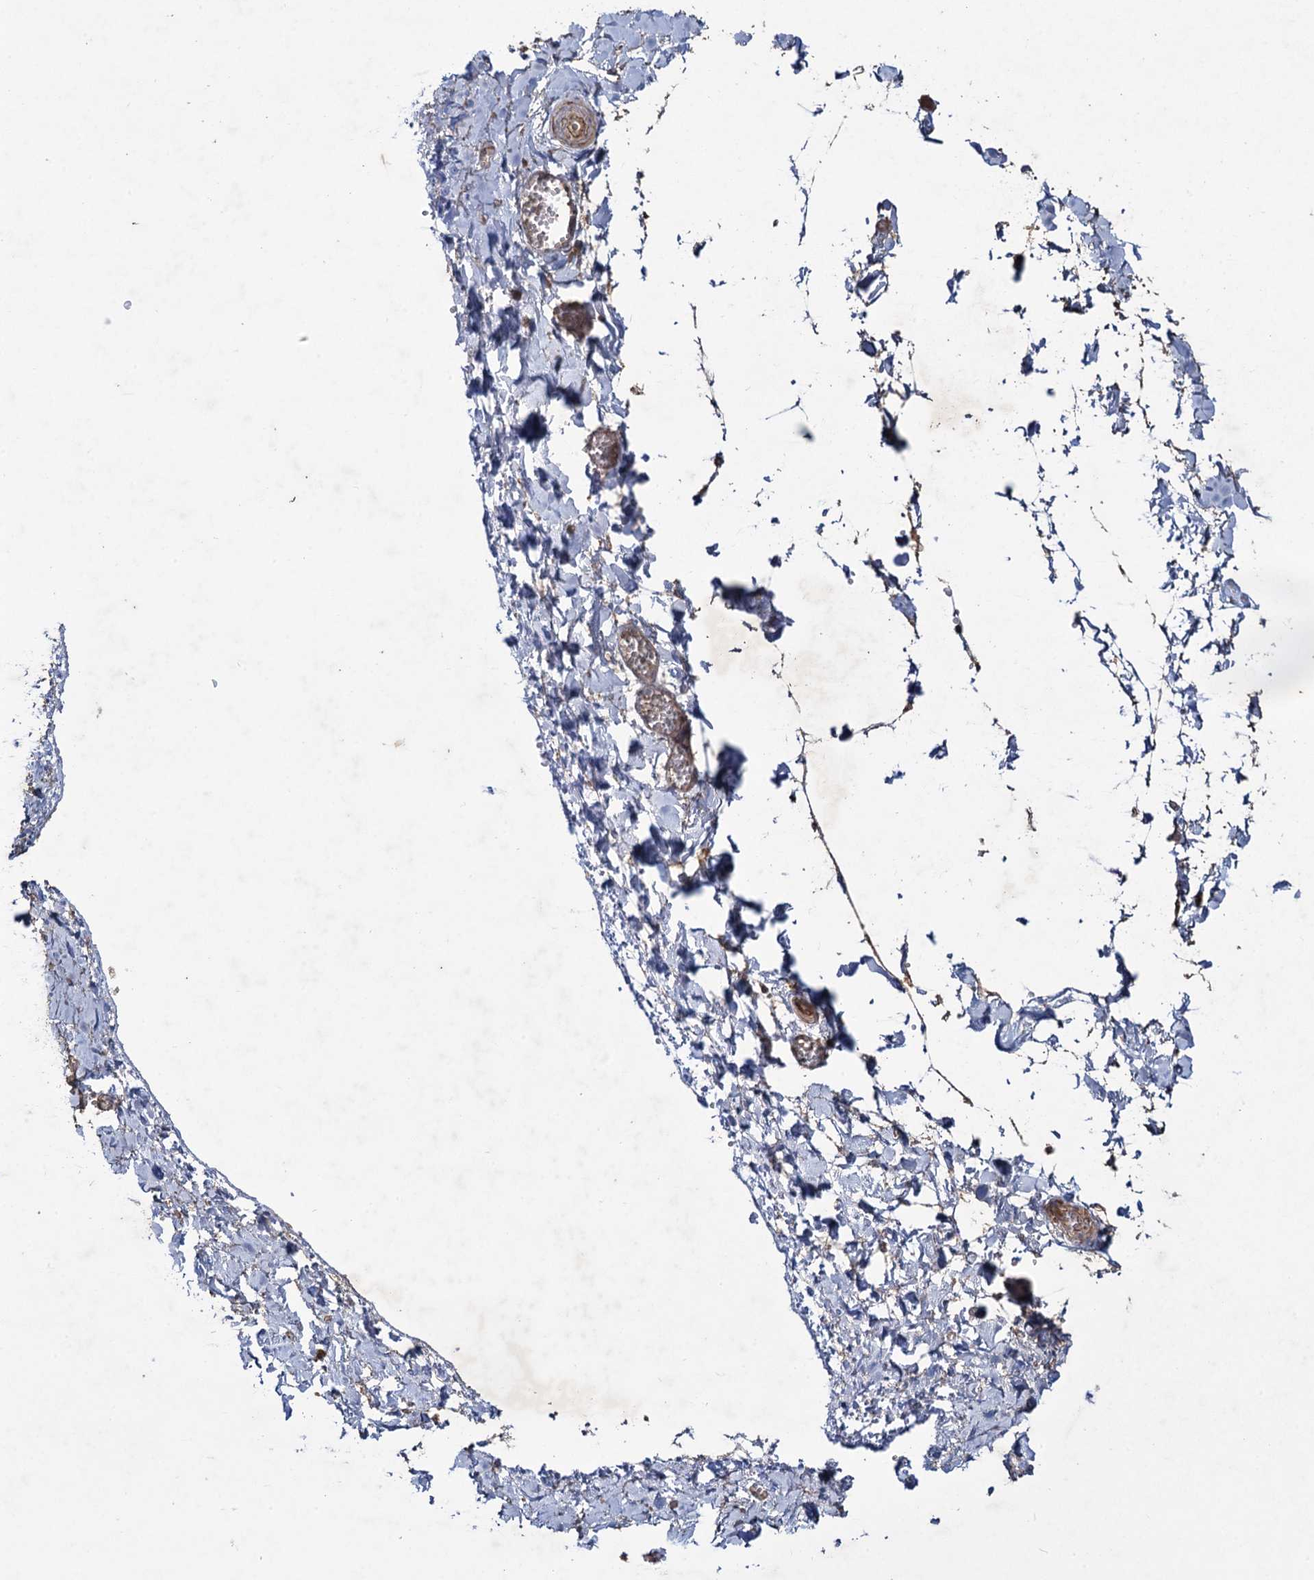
{"staining": {"intensity": "negative", "quantity": "none", "location": "none"}, "tissue": "adipose tissue", "cell_type": "Adipocytes", "image_type": "normal", "snomed": [{"axis": "morphology", "description": "Normal tissue, NOS"}, {"axis": "topography", "description": "Gallbladder"}, {"axis": "topography", "description": "Peripheral nerve tissue"}], "caption": "This is an IHC image of unremarkable adipose tissue. There is no staining in adipocytes.", "gene": "HAUS1", "patient": {"sex": "male", "age": 38}}